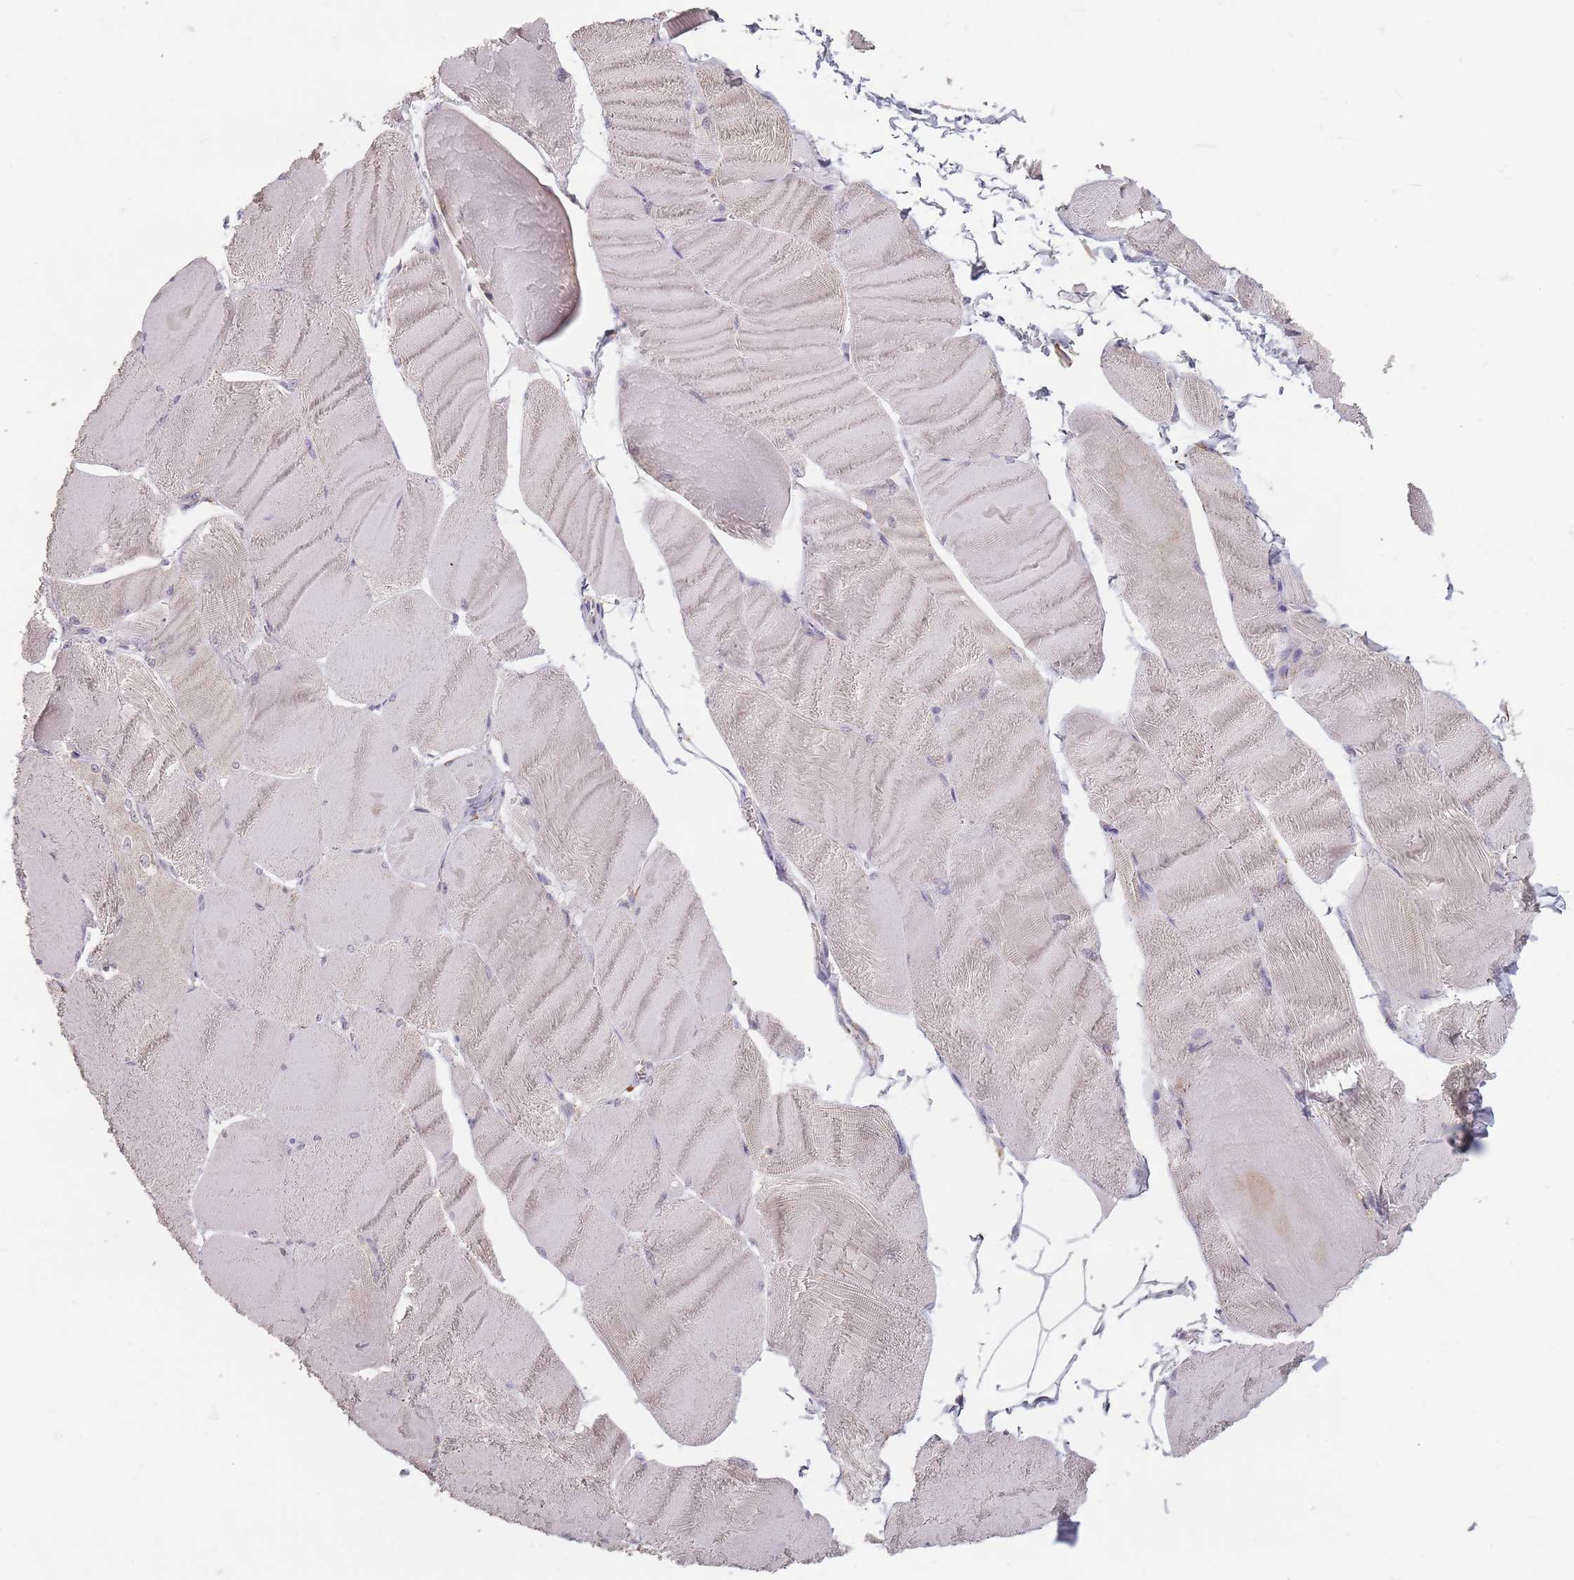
{"staining": {"intensity": "weak", "quantity": "<25%", "location": "cytoplasmic/membranous"}, "tissue": "skeletal muscle", "cell_type": "Myocytes", "image_type": "normal", "snomed": [{"axis": "morphology", "description": "Normal tissue, NOS"}, {"axis": "morphology", "description": "Basal cell carcinoma"}, {"axis": "topography", "description": "Skeletal muscle"}], "caption": "This photomicrograph is of unremarkable skeletal muscle stained with immunohistochemistry to label a protein in brown with the nuclei are counter-stained blue. There is no staining in myocytes. (Brightfield microscopy of DAB IHC at high magnification).", "gene": "RPS9", "patient": {"sex": "female", "age": 64}}